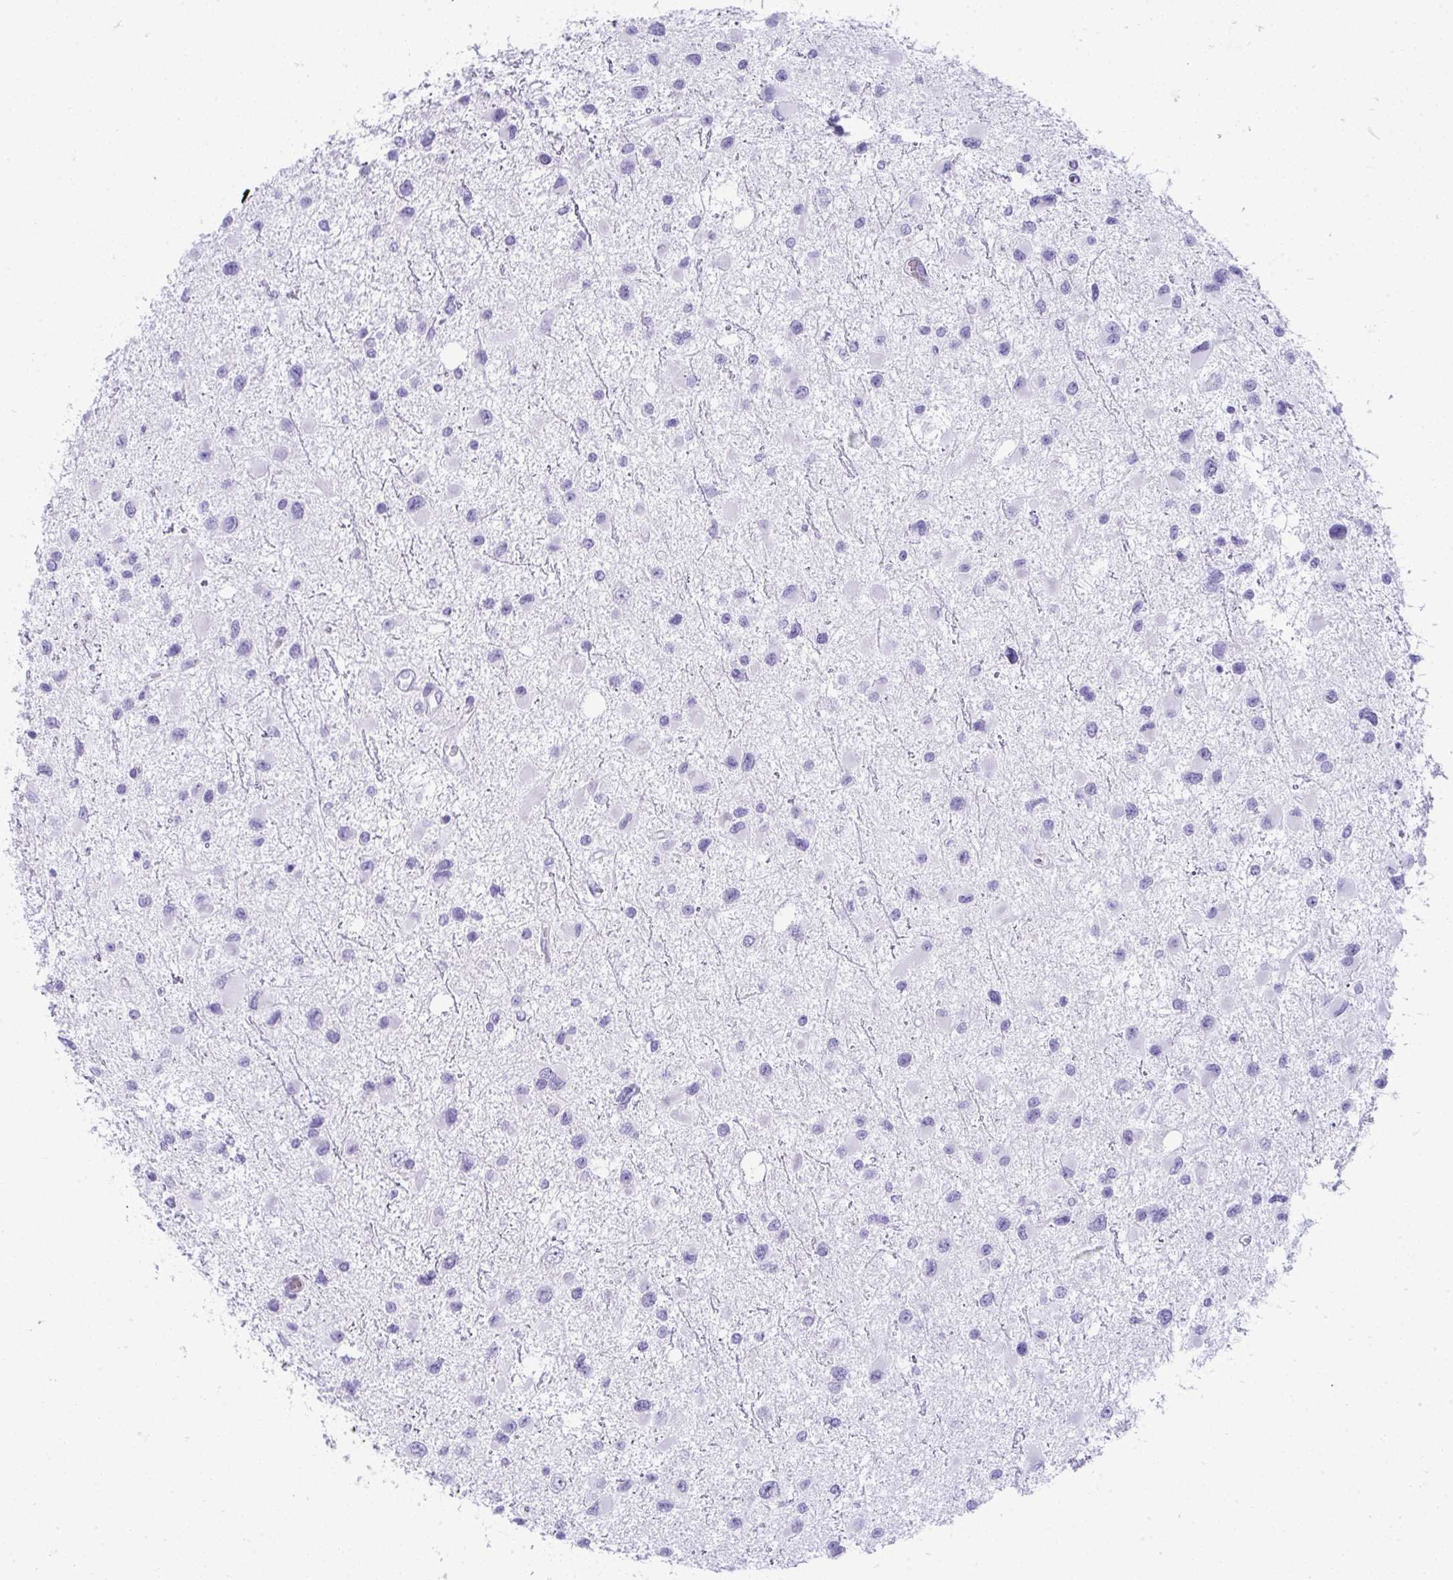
{"staining": {"intensity": "negative", "quantity": "none", "location": "none"}, "tissue": "glioma", "cell_type": "Tumor cells", "image_type": "cancer", "snomed": [{"axis": "morphology", "description": "Glioma, malignant, Low grade"}, {"axis": "topography", "description": "Brain"}], "caption": "DAB immunohistochemical staining of glioma demonstrates no significant staining in tumor cells.", "gene": "JCHAIN", "patient": {"sex": "female", "age": 32}}